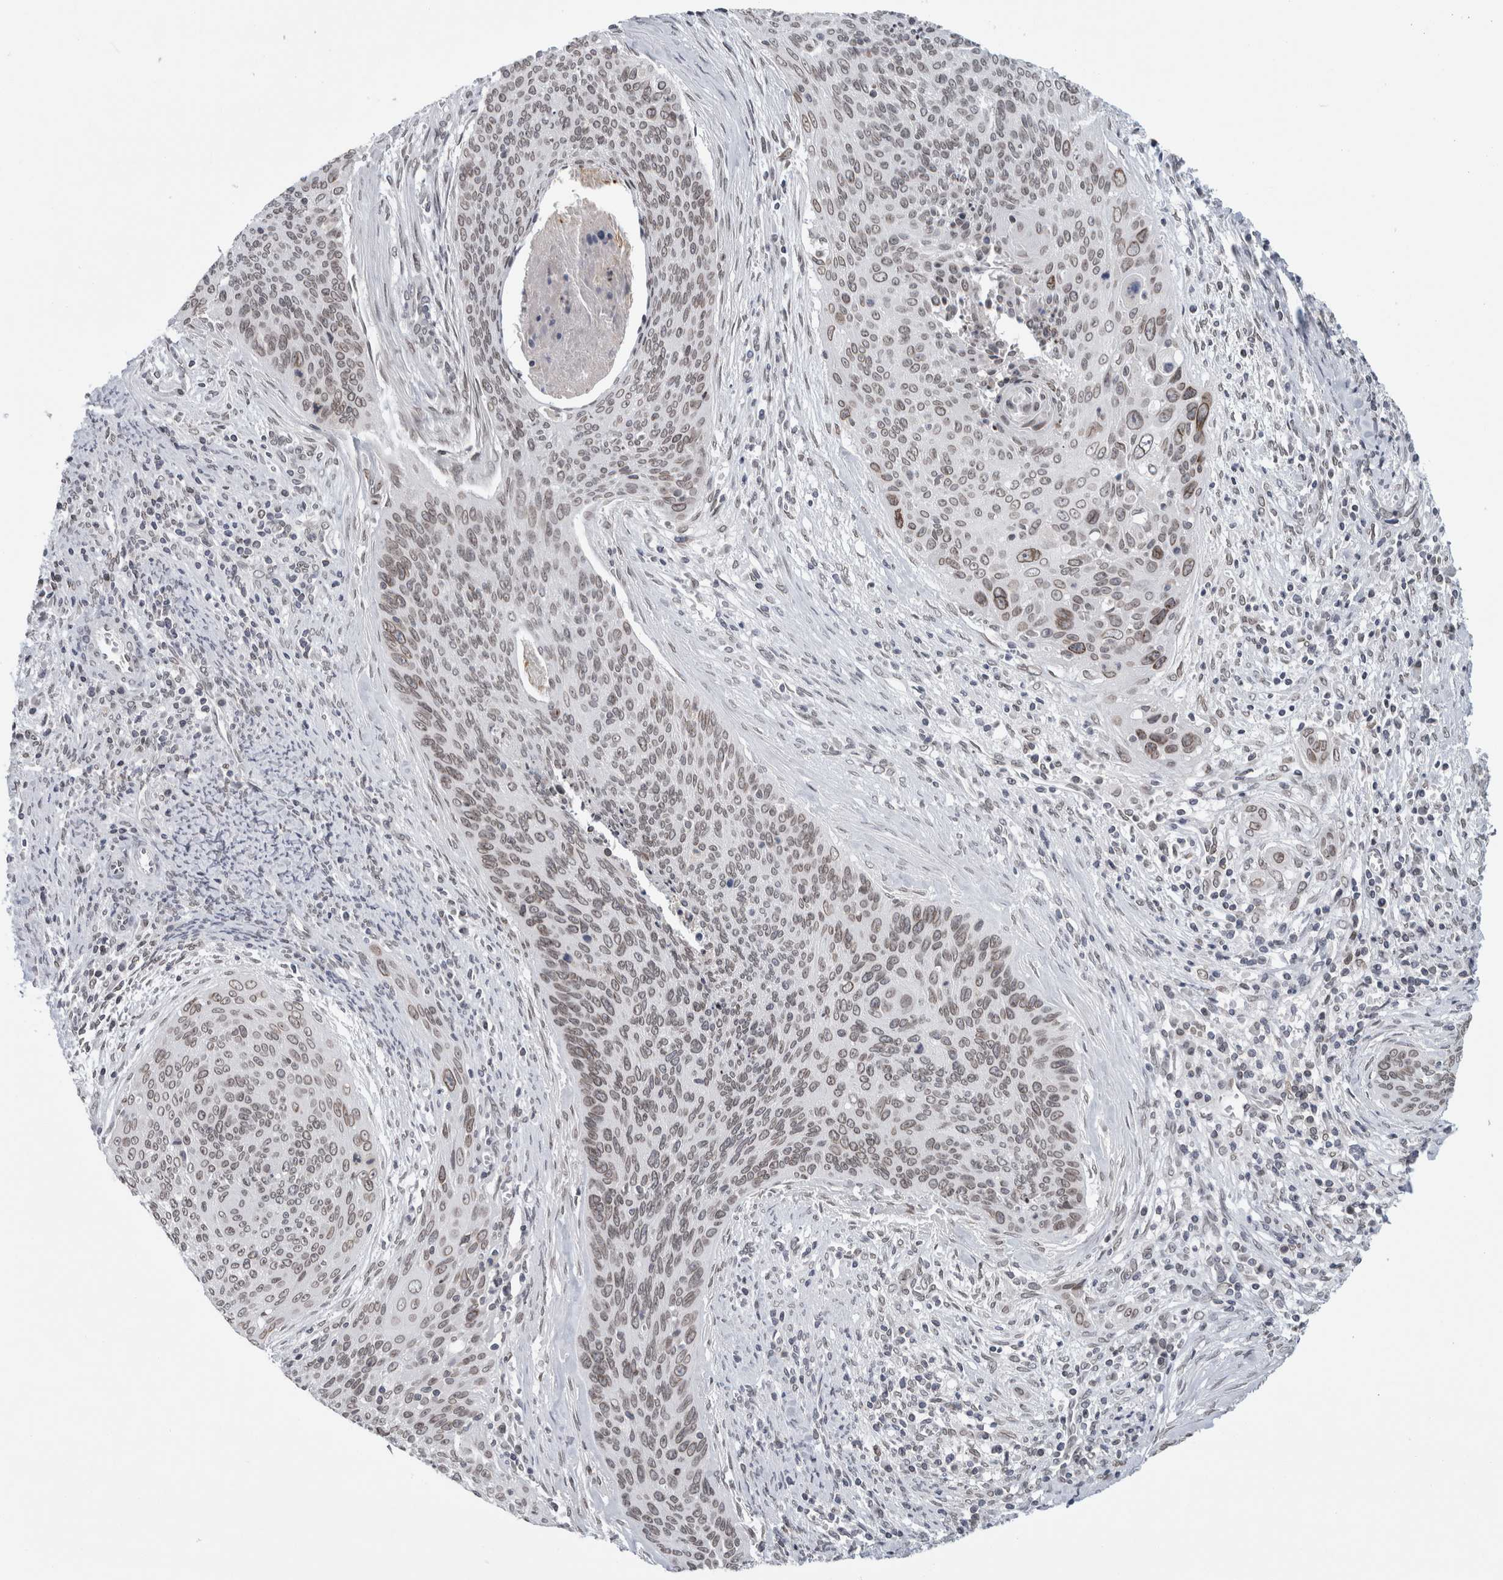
{"staining": {"intensity": "weak", "quantity": ">75%", "location": "cytoplasmic/membranous,nuclear"}, "tissue": "cervical cancer", "cell_type": "Tumor cells", "image_type": "cancer", "snomed": [{"axis": "morphology", "description": "Squamous cell carcinoma, NOS"}, {"axis": "topography", "description": "Cervix"}], "caption": "About >75% of tumor cells in cervical squamous cell carcinoma demonstrate weak cytoplasmic/membranous and nuclear protein expression as visualized by brown immunohistochemical staining.", "gene": "ZNF770", "patient": {"sex": "female", "age": 55}}